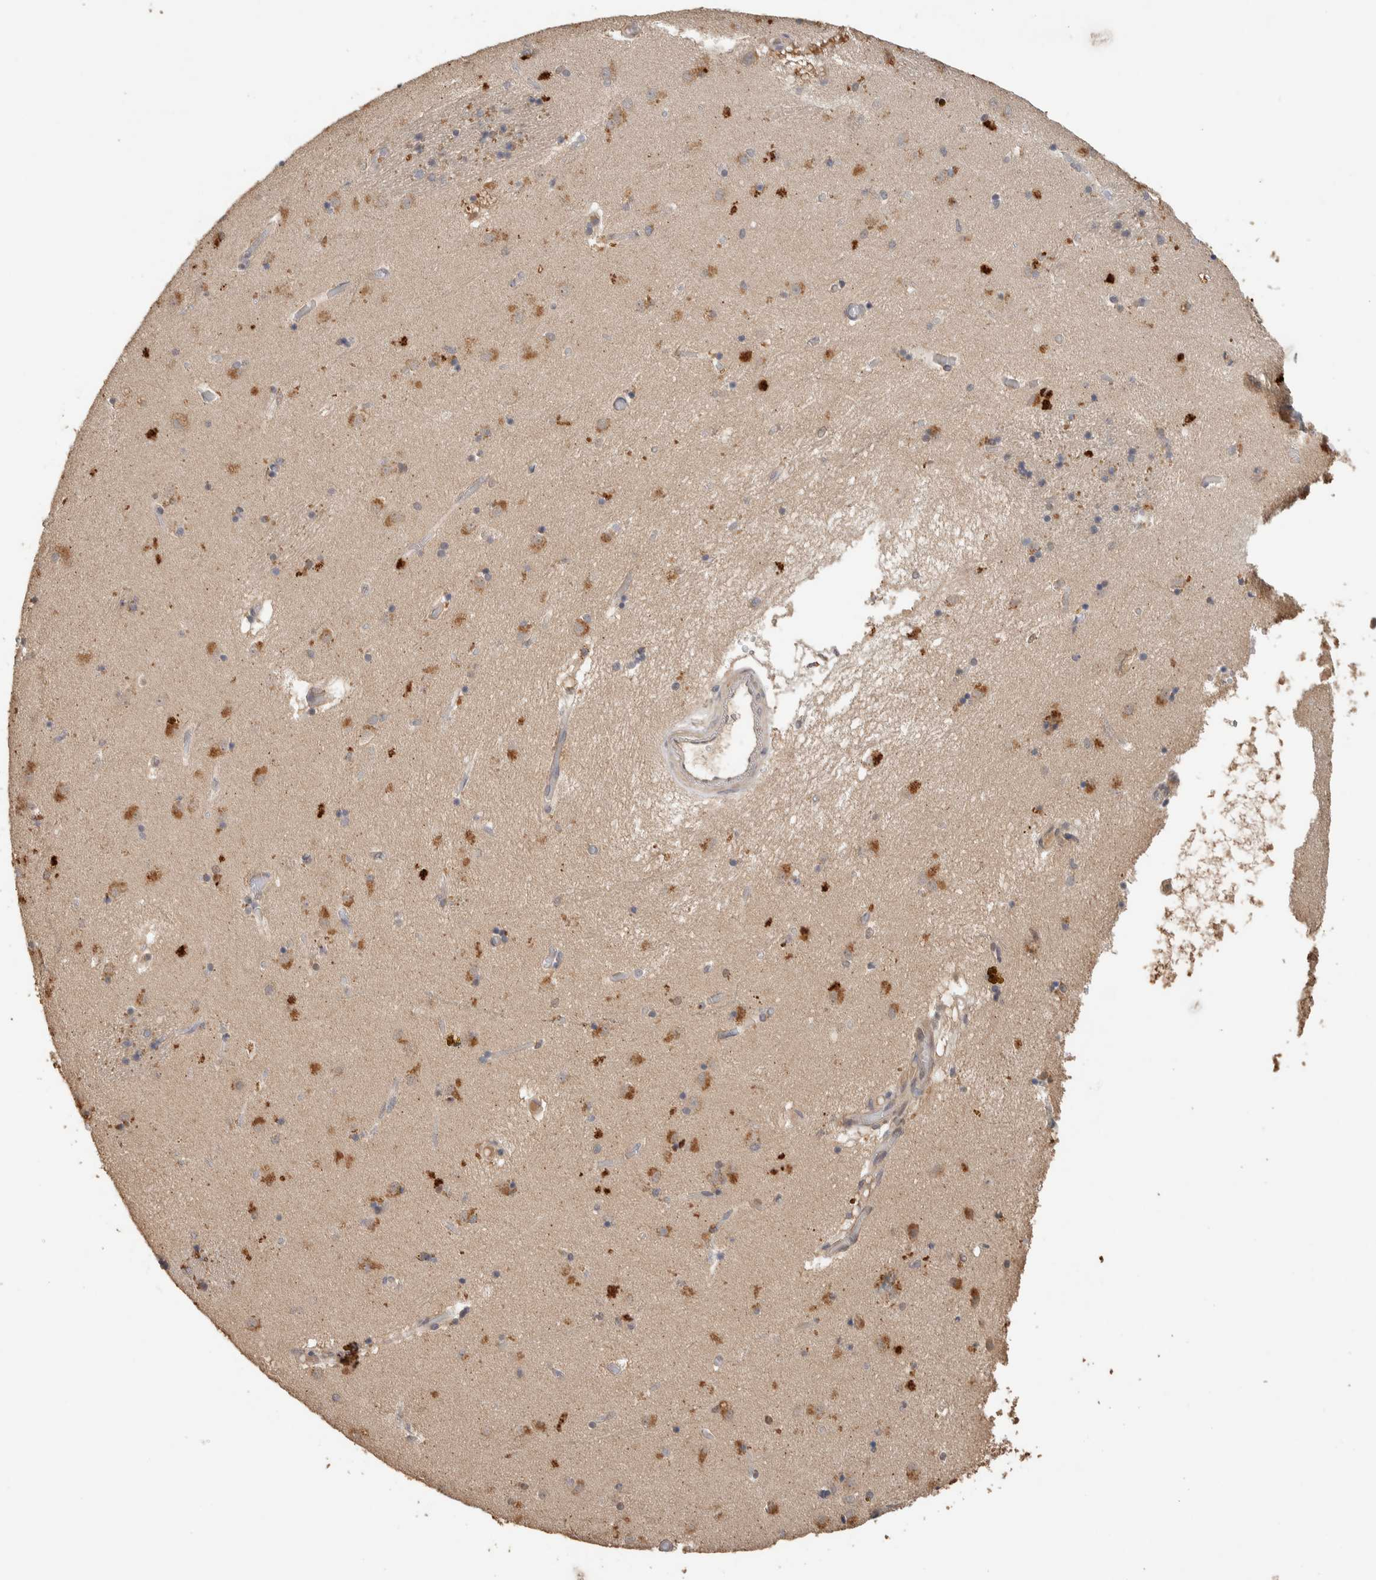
{"staining": {"intensity": "moderate", "quantity": ">75%", "location": "cytoplasmic/membranous"}, "tissue": "caudate", "cell_type": "Glial cells", "image_type": "normal", "snomed": [{"axis": "morphology", "description": "Normal tissue, NOS"}, {"axis": "topography", "description": "Lateral ventricle wall"}], "caption": "About >75% of glial cells in unremarkable human caudate demonstrate moderate cytoplasmic/membranous protein staining as visualized by brown immunohistochemical staining.", "gene": "CYSRT1", "patient": {"sex": "male", "age": 70}}